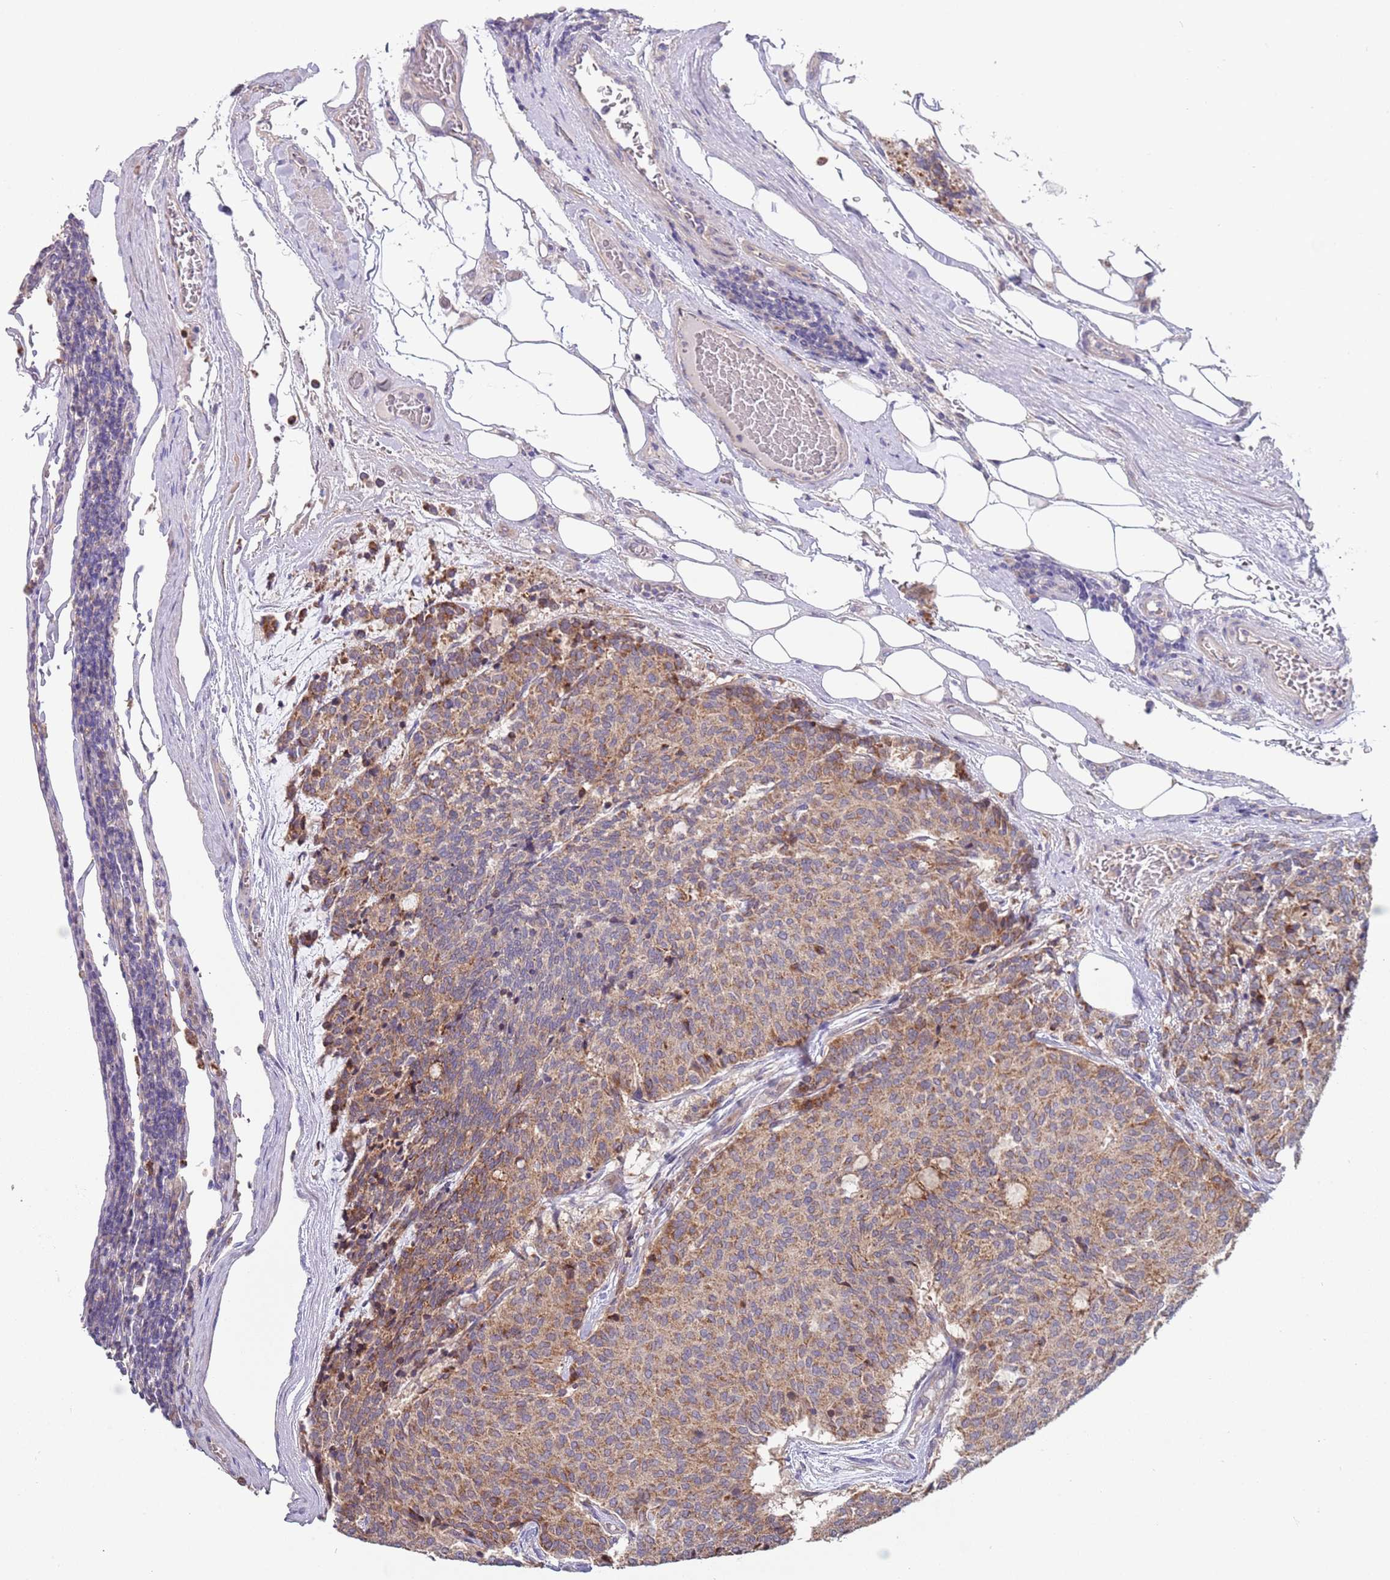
{"staining": {"intensity": "moderate", "quantity": ">75%", "location": "cytoplasmic/membranous"}, "tissue": "carcinoid", "cell_type": "Tumor cells", "image_type": "cancer", "snomed": [{"axis": "morphology", "description": "Carcinoid, malignant, NOS"}, {"axis": "topography", "description": "Pancreas"}], "caption": "Carcinoid tissue shows moderate cytoplasmic/membranous staining in about >75% of tumor cells The staining was performed using DAB, with brown indicating positive protein expression. Nuclei are stained blue with hematoxylin.", "gene": "ABCC10", "patient": {"sex": "female", "age": 54}}